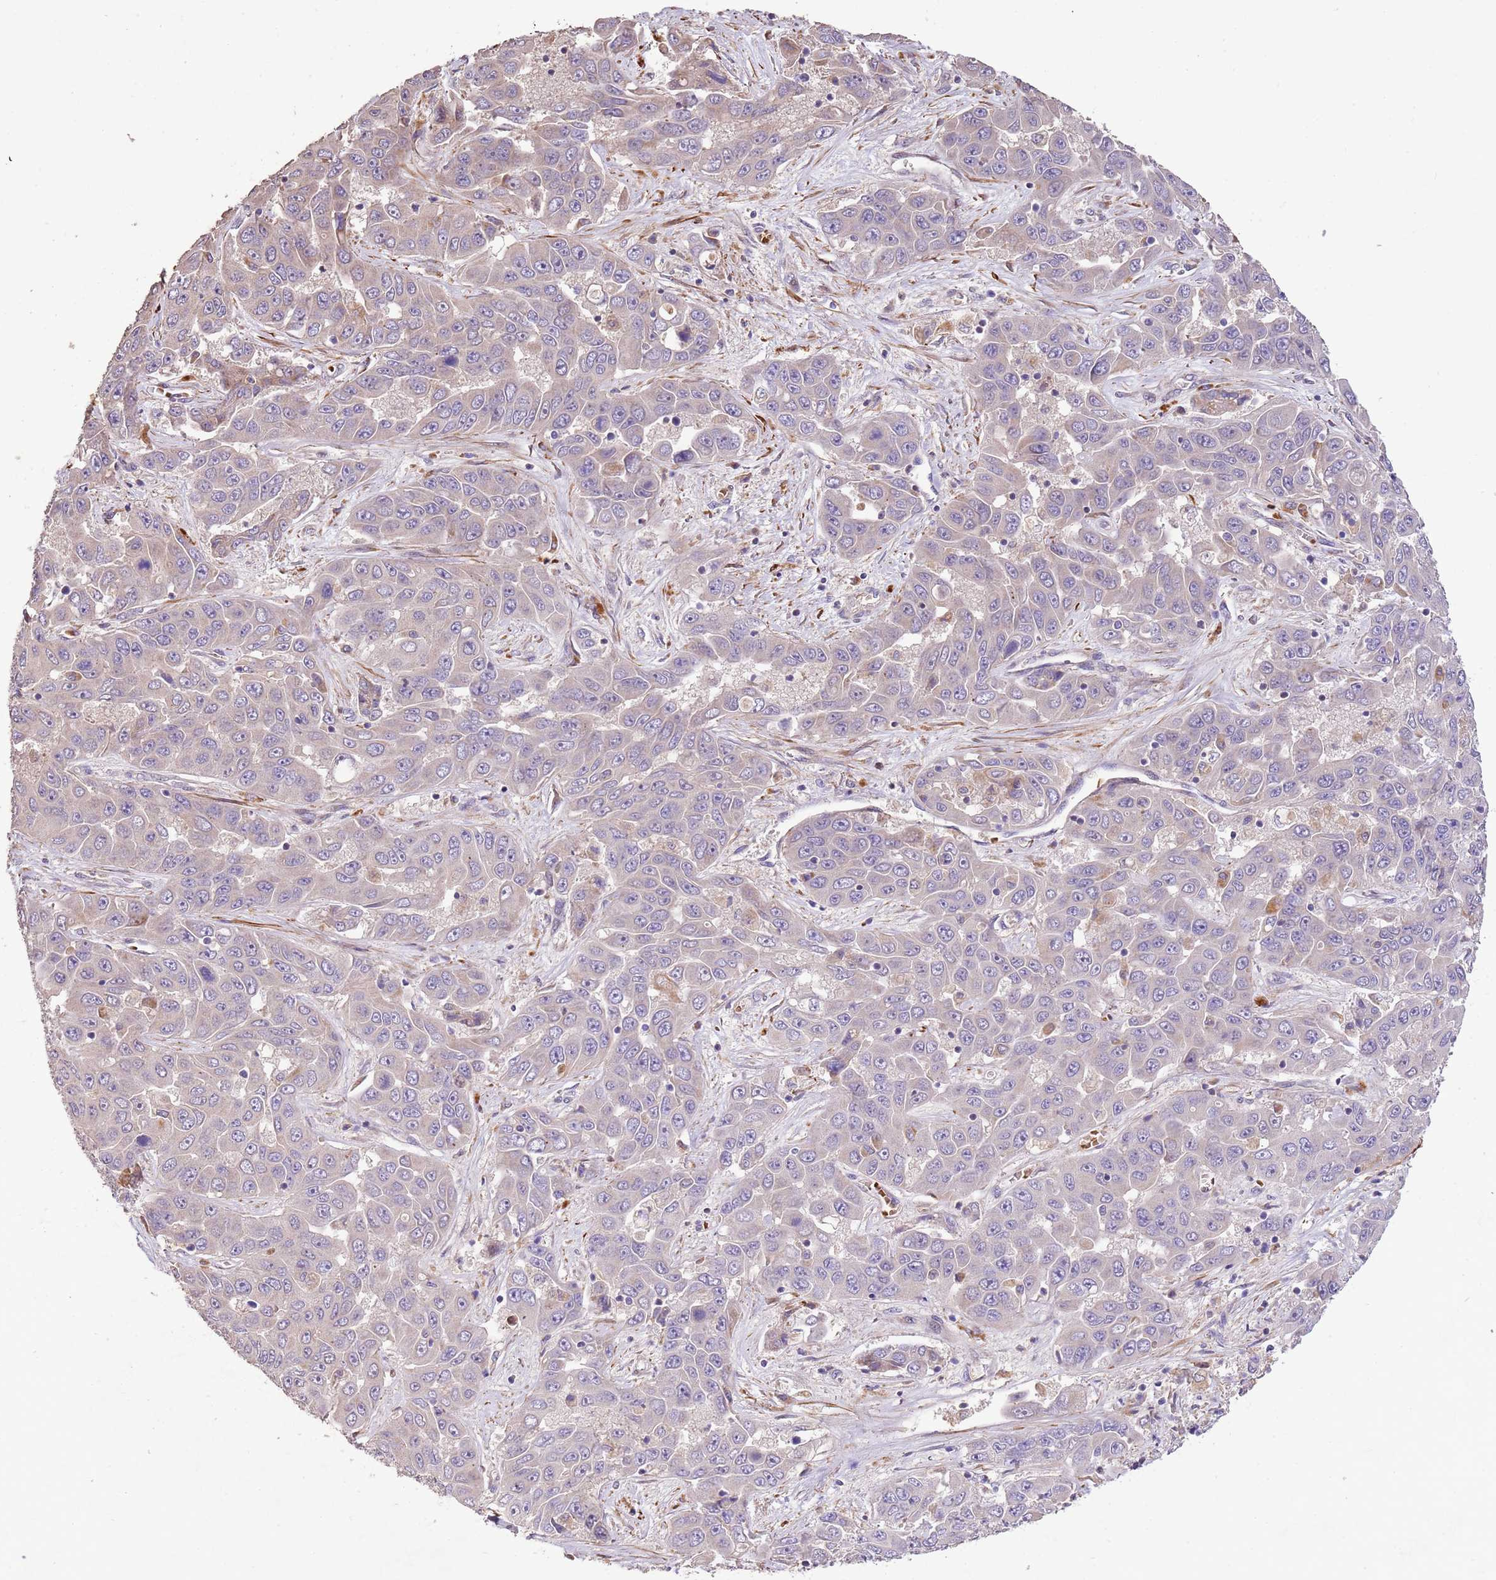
{"staining": {"intensity": "negative", "quantity": "none", "location": "none"}, "tissue": "liver cancer", "cell_type": "Tumor cells", "image_type": "cancer", "snomed": [{"axis": "morphology", "description": "Cholangiocarcinoma"}, {"axis": "topography", "description": "Liver"}], "caption": "An image of liver cancer (cholangiocarcinoma) stained for a protein shows no brown staining in tumor cells. The staining is performed using DAB brown chromogen with nuclei counter-stained in using hematoxylin.", "gene": "PIGA", "patient": {"sex": "female", "age": 52}}